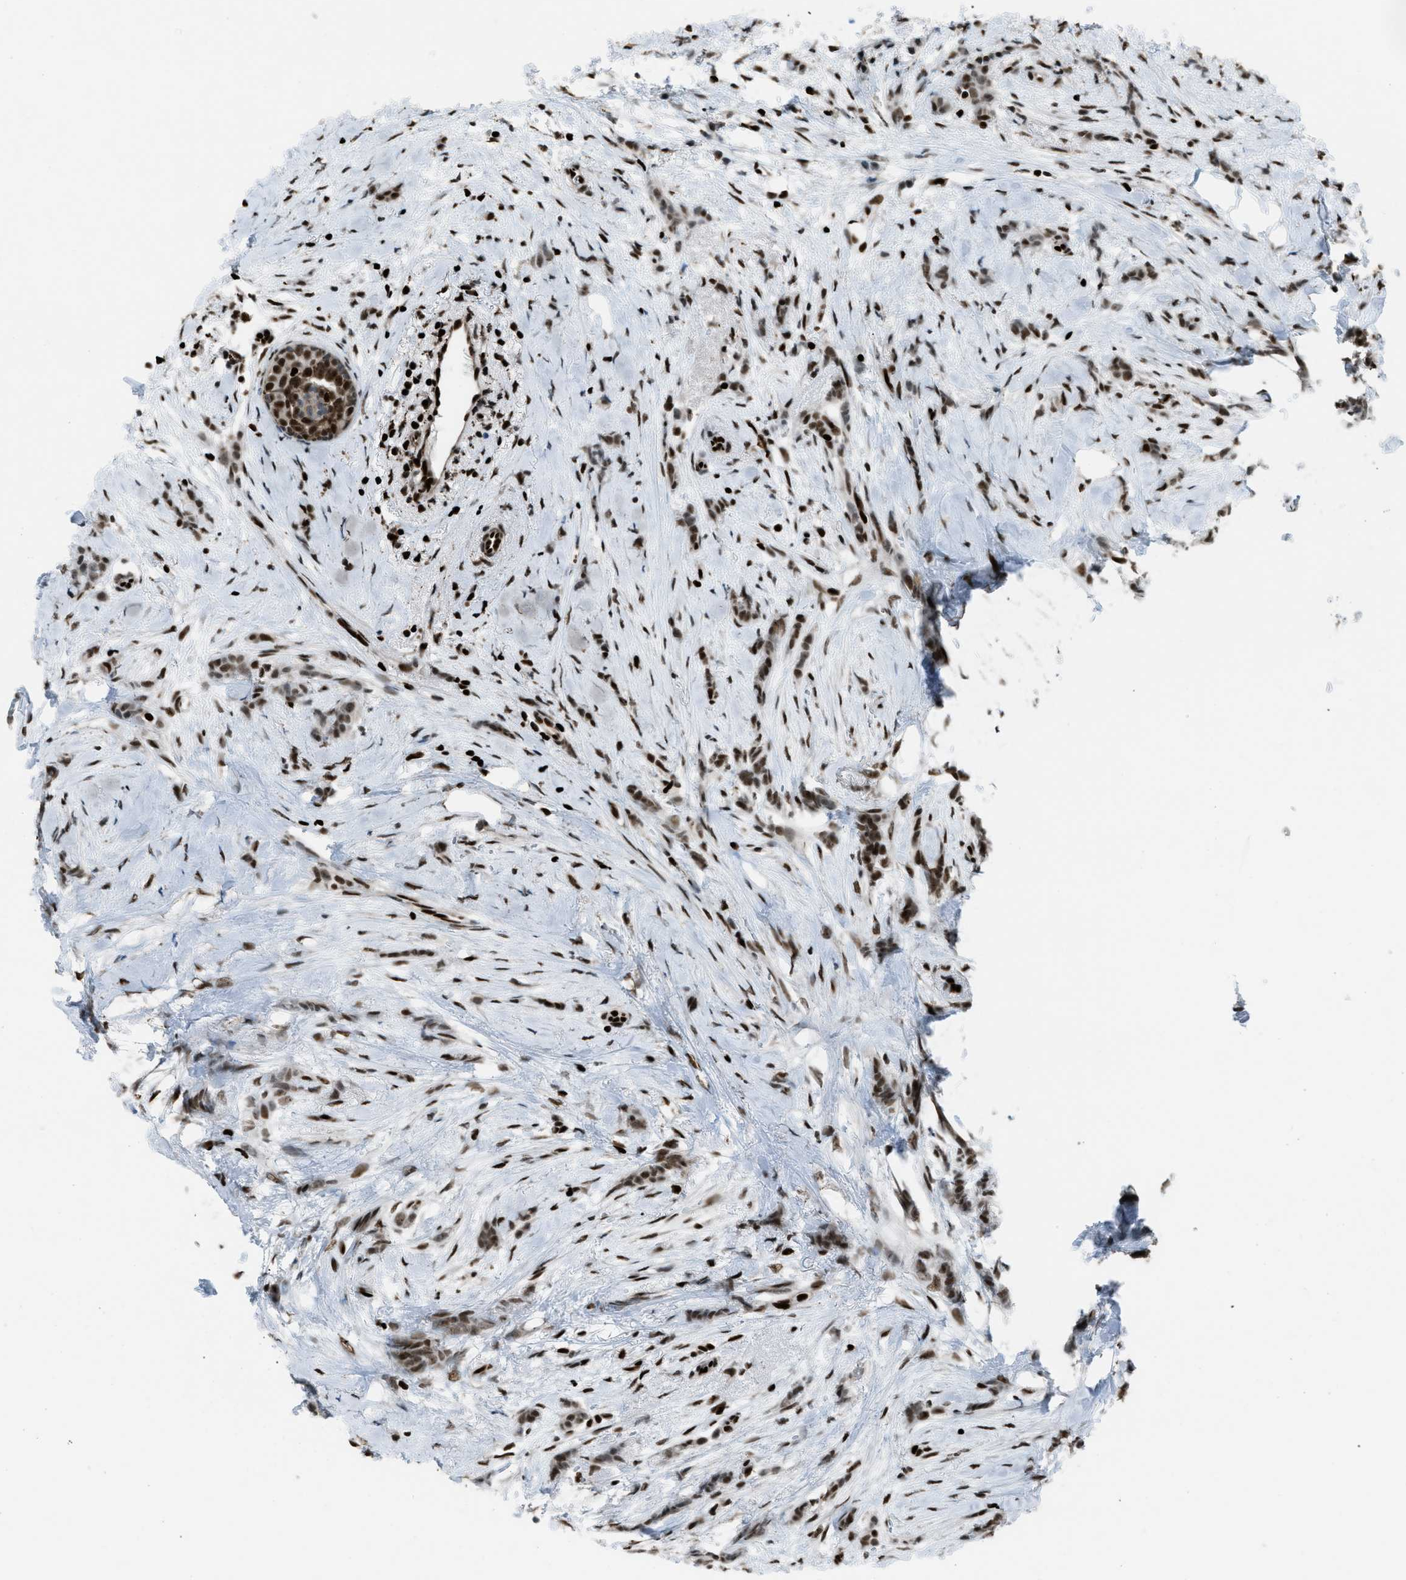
{"staining": {"intensity": "moderate", "quantity": ">75%", "location": "nuclear"}, "tissue": "breast cancer", "cell_type": "Tumor cells", "image_type": "cancer", "snomed": [{"axis": "morphology", "description": "Lobular carcinoma, in situ"}, {"axis": "morphology", "description": "Lobular carcinoma"}, {"axis": "topography", "description": "Breast"}], "caption": "Breast cancer (lobular carcinoma in situ) tissue displays moderate nuclear expression in about >75% of tumor cells, visualized by immunohistochemistry.", "gene": "SLFN5", "patient": {"sex": "female", "age": 41}}